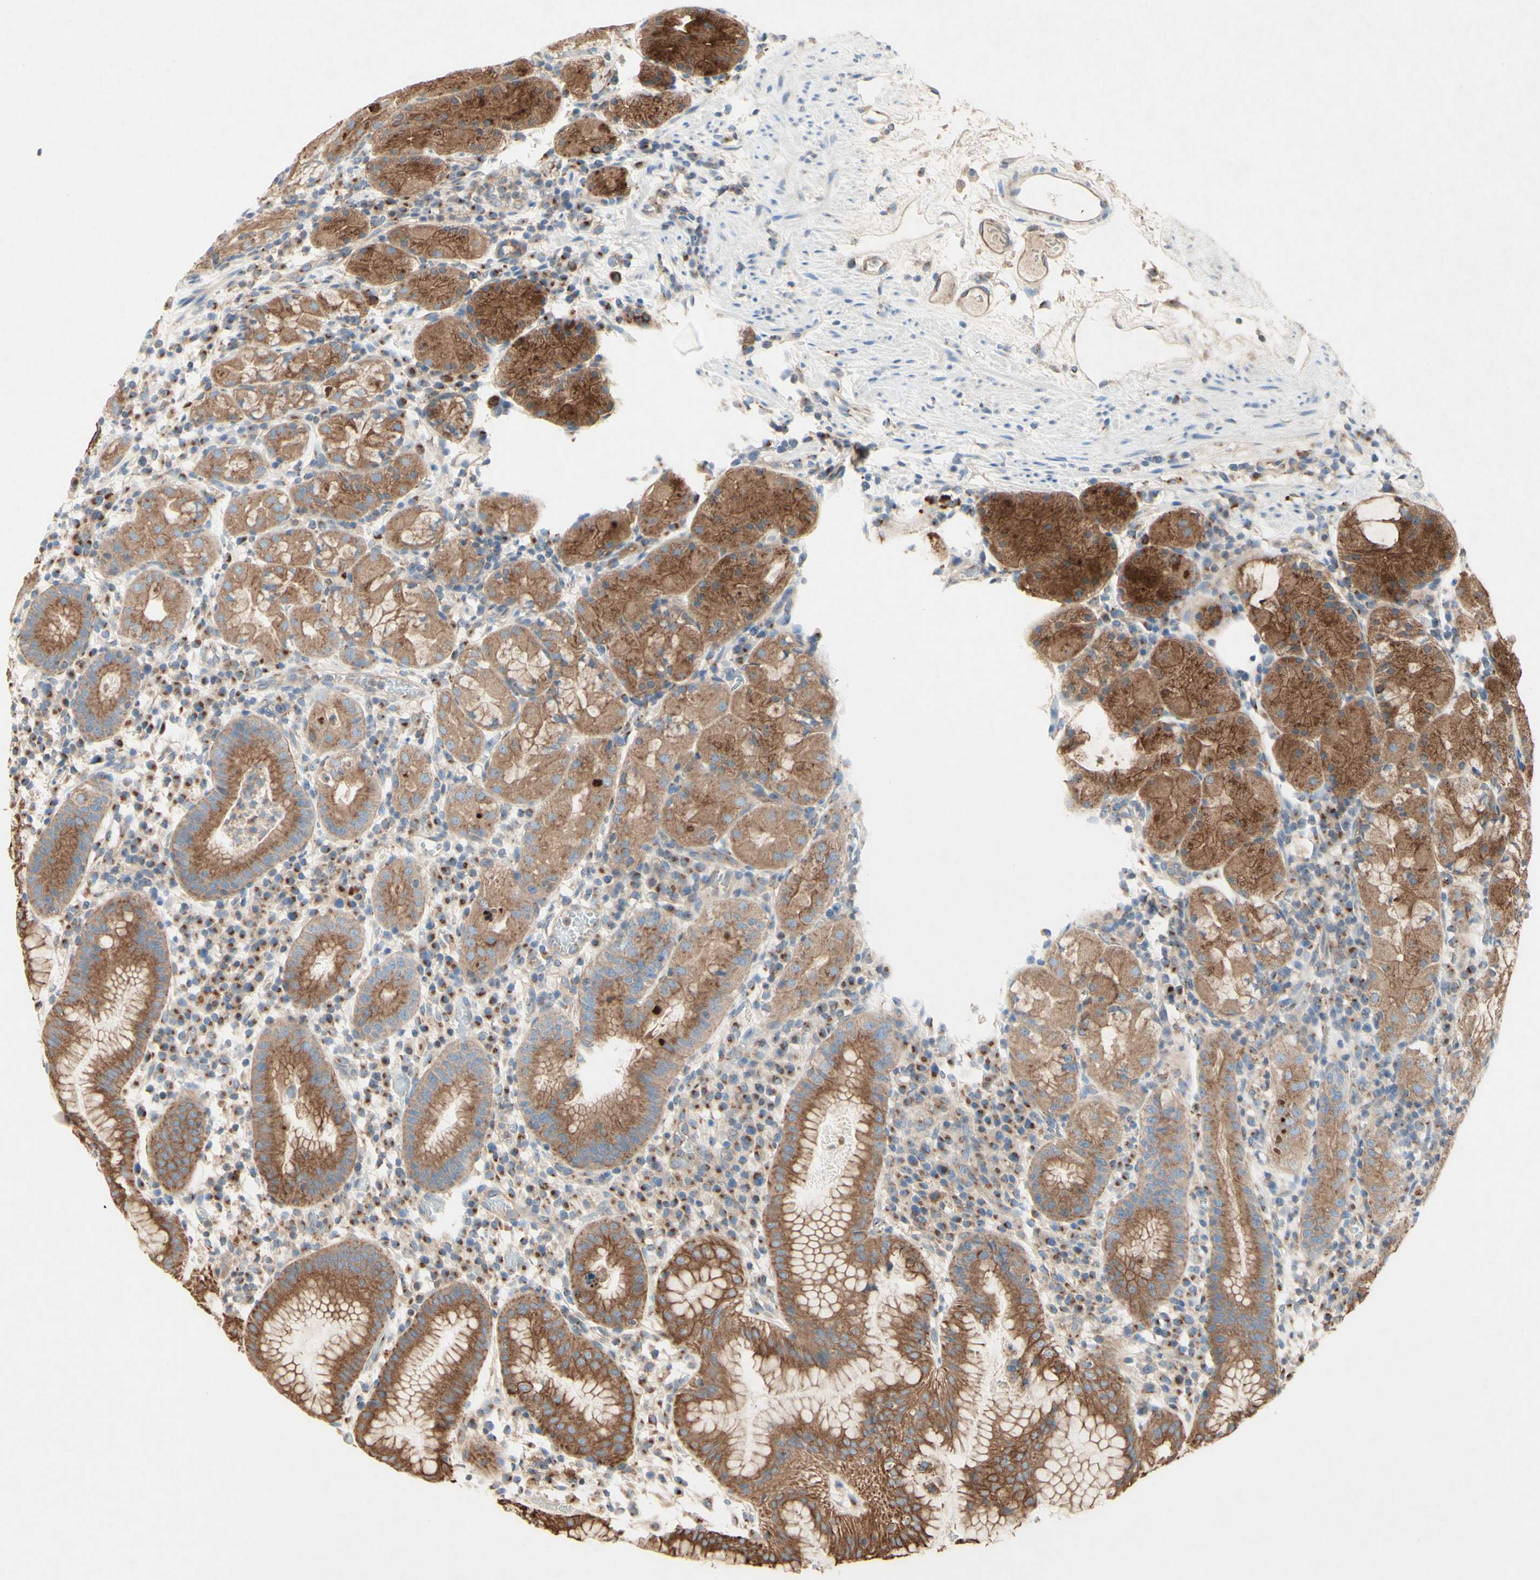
{"staining": {"intensity": "moderate", "quantity": ">75%", "location": "cytoplasmic/membranous"}, "tissue": "stomach", "cell_type": "Glandular cells", "image_type": "normal", "snomed": [{"axis": "morphology", "description": "Normal tissue, NOS"}, {"axis": "topography", "description": "Stomach"}, {"axis": "topography", "description": "Stomach, lower"}], "caption": "Brown immunohistochemical staining in unremarkable stomach reveals moderate cytoplasmic/membranous expression in approximately >75% of glandular cells.", "gene": "MTM1", "patient": {"sex": "female", "age": 75}}